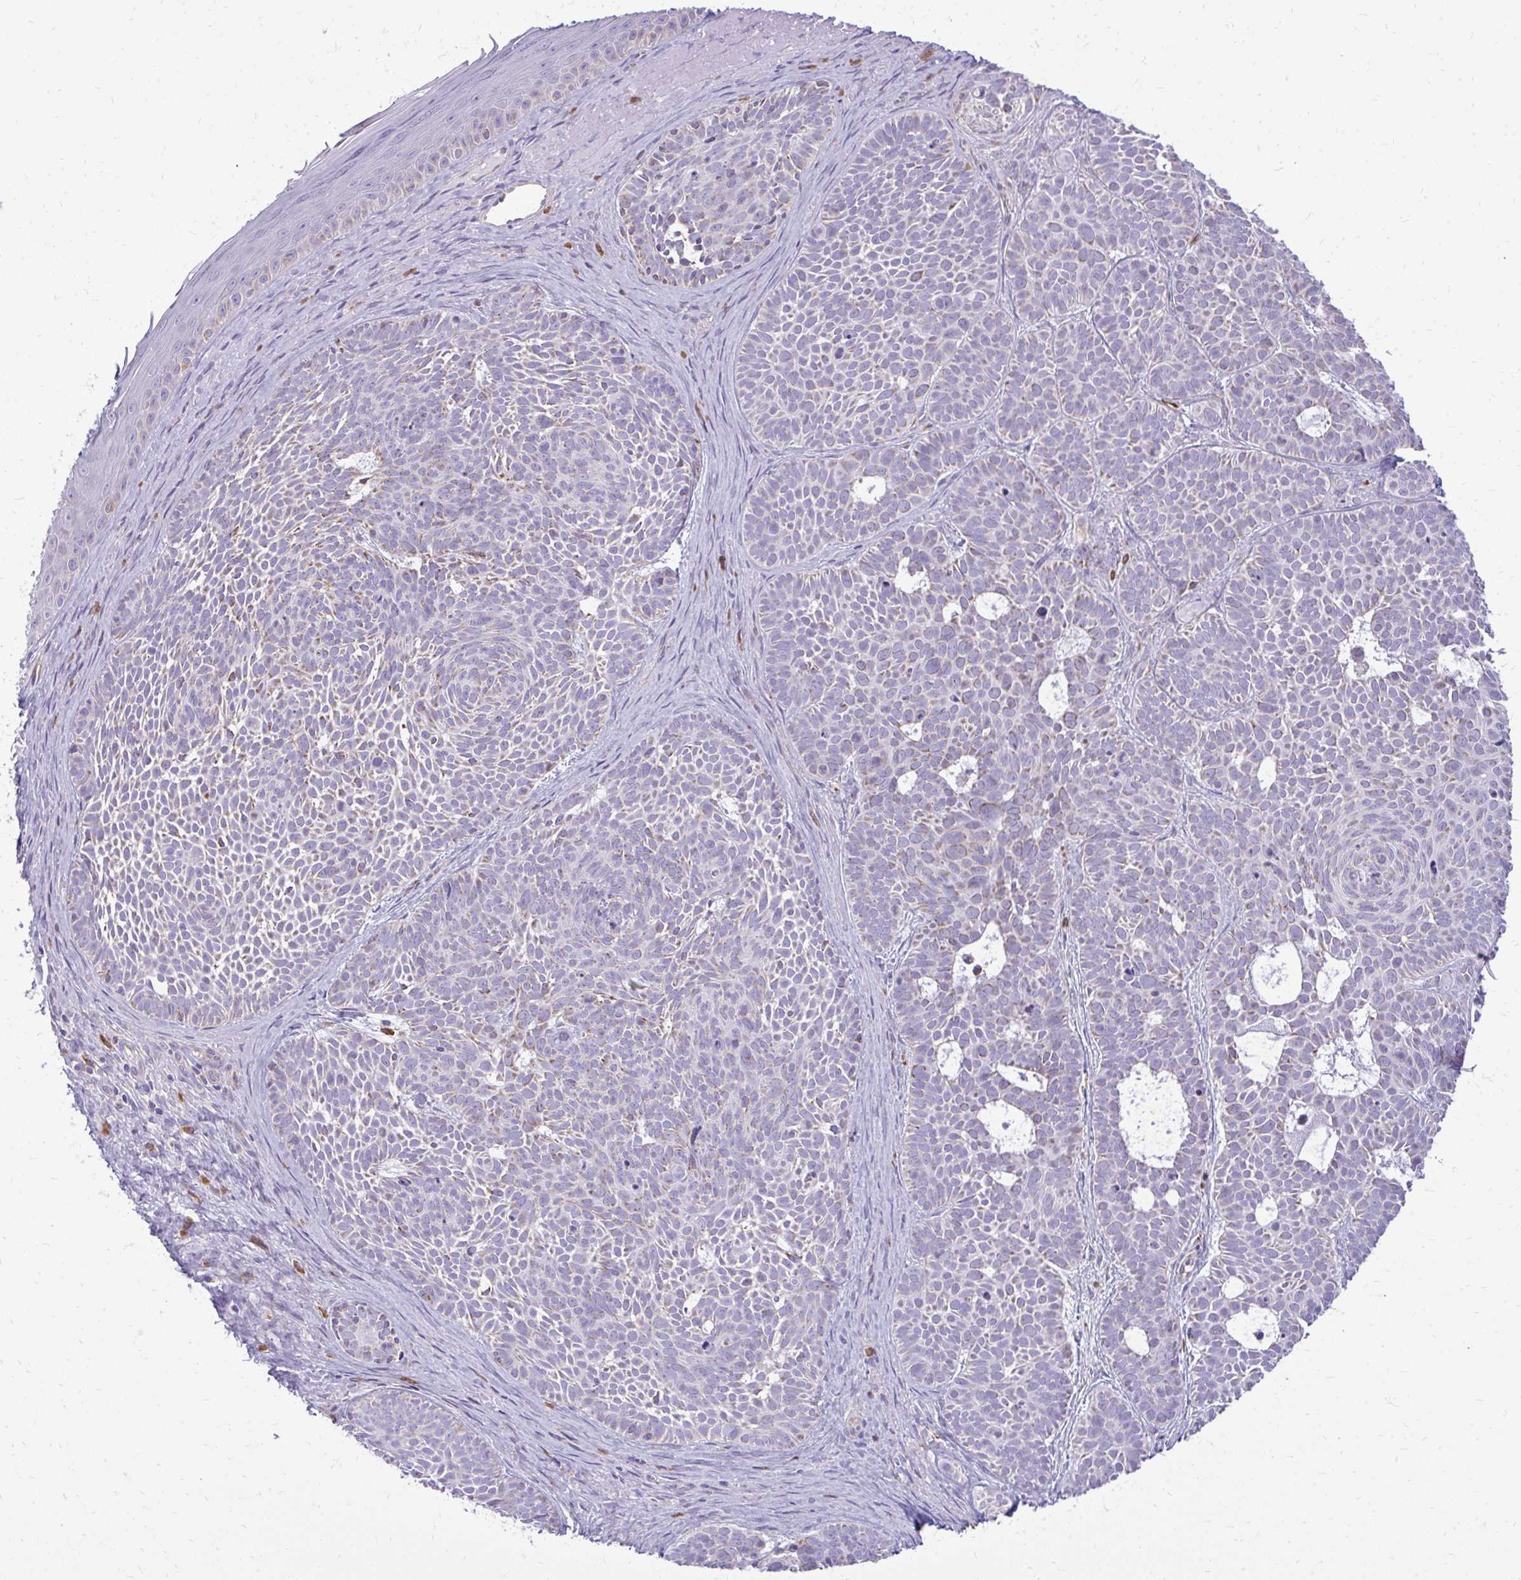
{"staining": {"intensity": "negative", "quantity": "none", "location": "none"}, "tissue": "skin cancer", "cell_type": "Tumor cells", "image_type": "cancer", "snomed": [{"axis": "morphology", "description": "Basal cell carcinoma"}, {"axis": "topography", "description": "Skin"}], "caption": "Tumor cells are negative for protein expression in human skin basal cell carcinoma.", "gene": "IFIT1", "patient": {"sex": "male", "age": 81}}